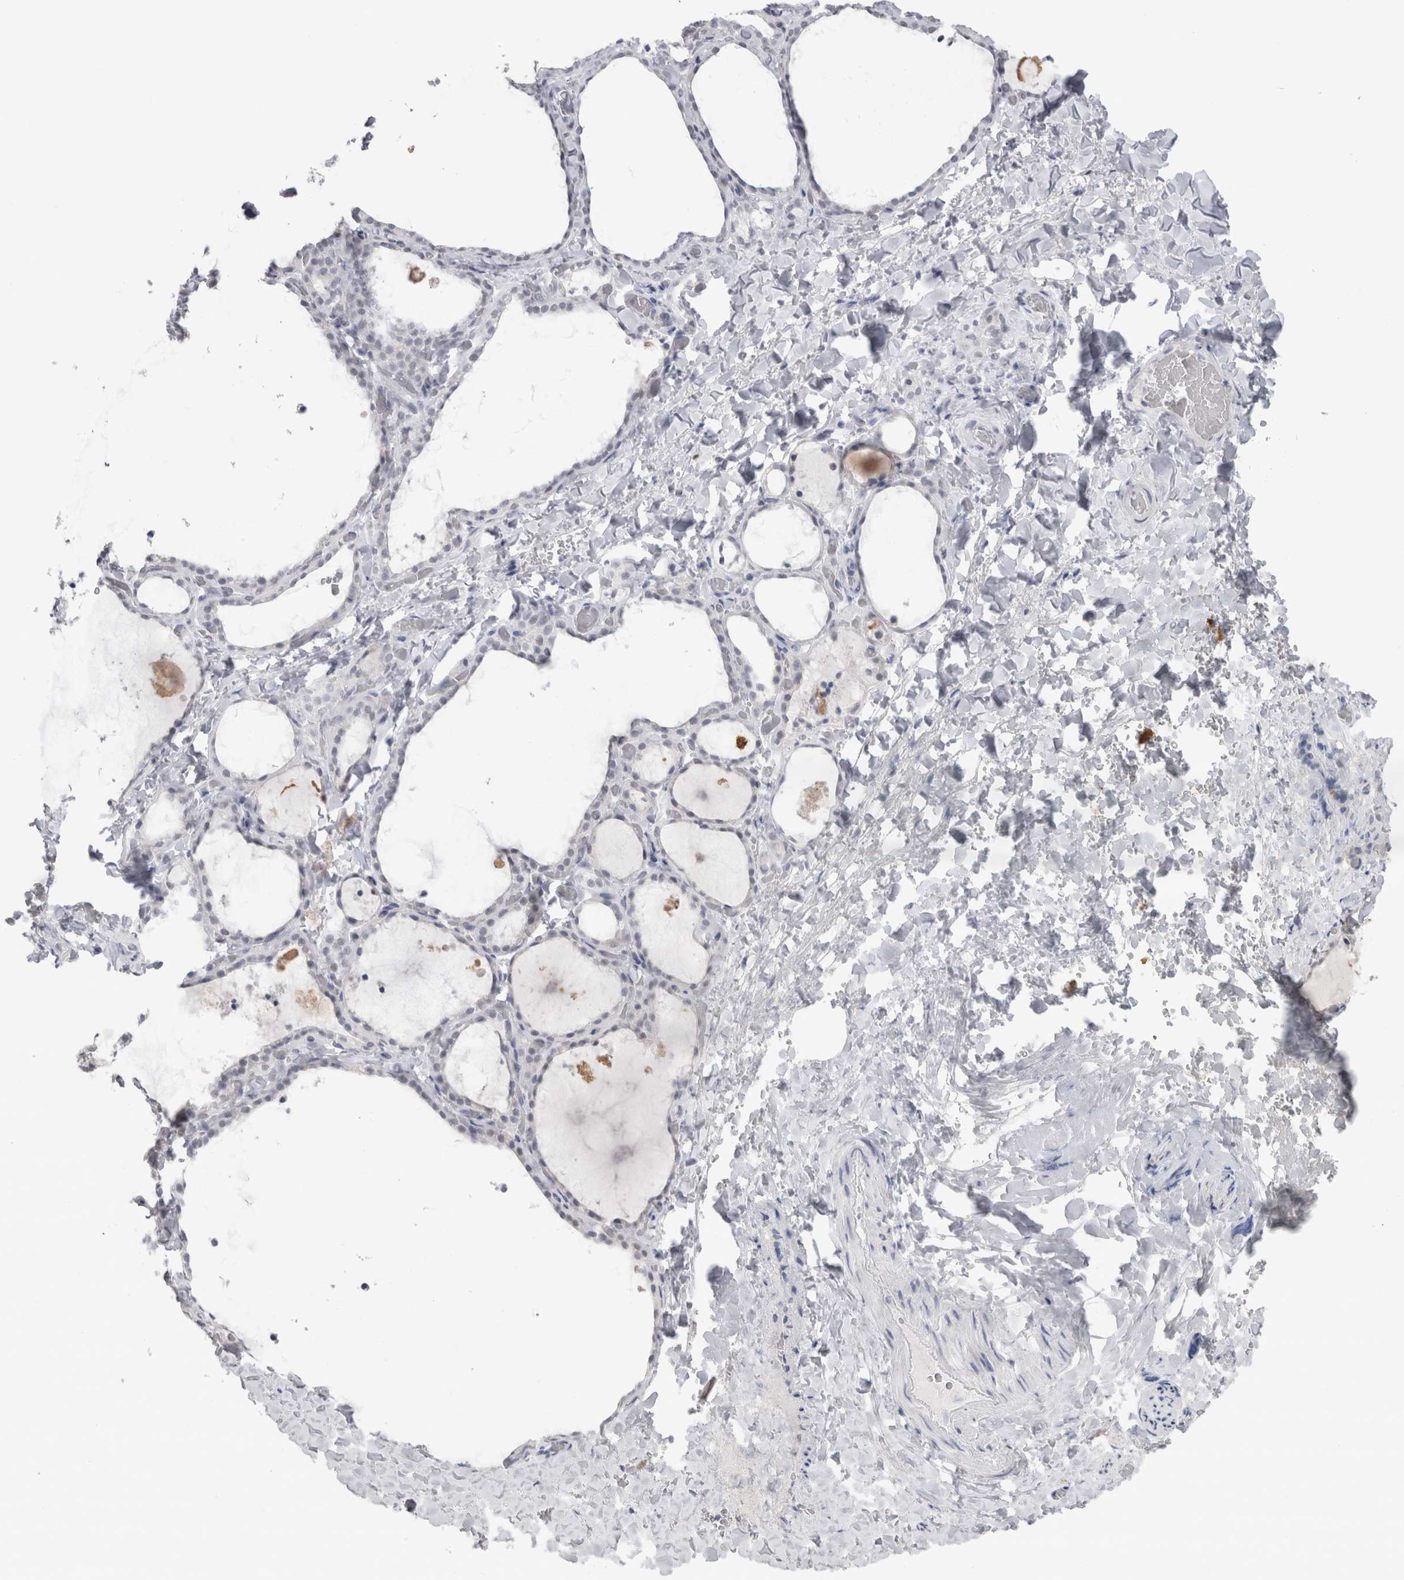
{"staining": {"intensity": "negative", "quantity": "none", "location": "none"}, "tissue": "thyroid gland", "cell_type": "Glandular cells", "image_type": "normal", "snomed": [{"axis": "morphology", "description": "Normal tissue, NOS"}, {"axis": "topography", "description": "Thyroid gland"}], "caption": "This photomicrograph is of benign thyroid gland stained with IHC to label a protein in brown with the nuclei are counter-stained blue. There is no positivity in glandular cells. (Stains: DAB (3,3'-diaminobenzidine) immunohistochemistry with hematoxylin counter stain, Microscopy: brightfield microscopy at high magnification).", "gene": "CDH17", "patient": {"sex": "female", "age": 22}}